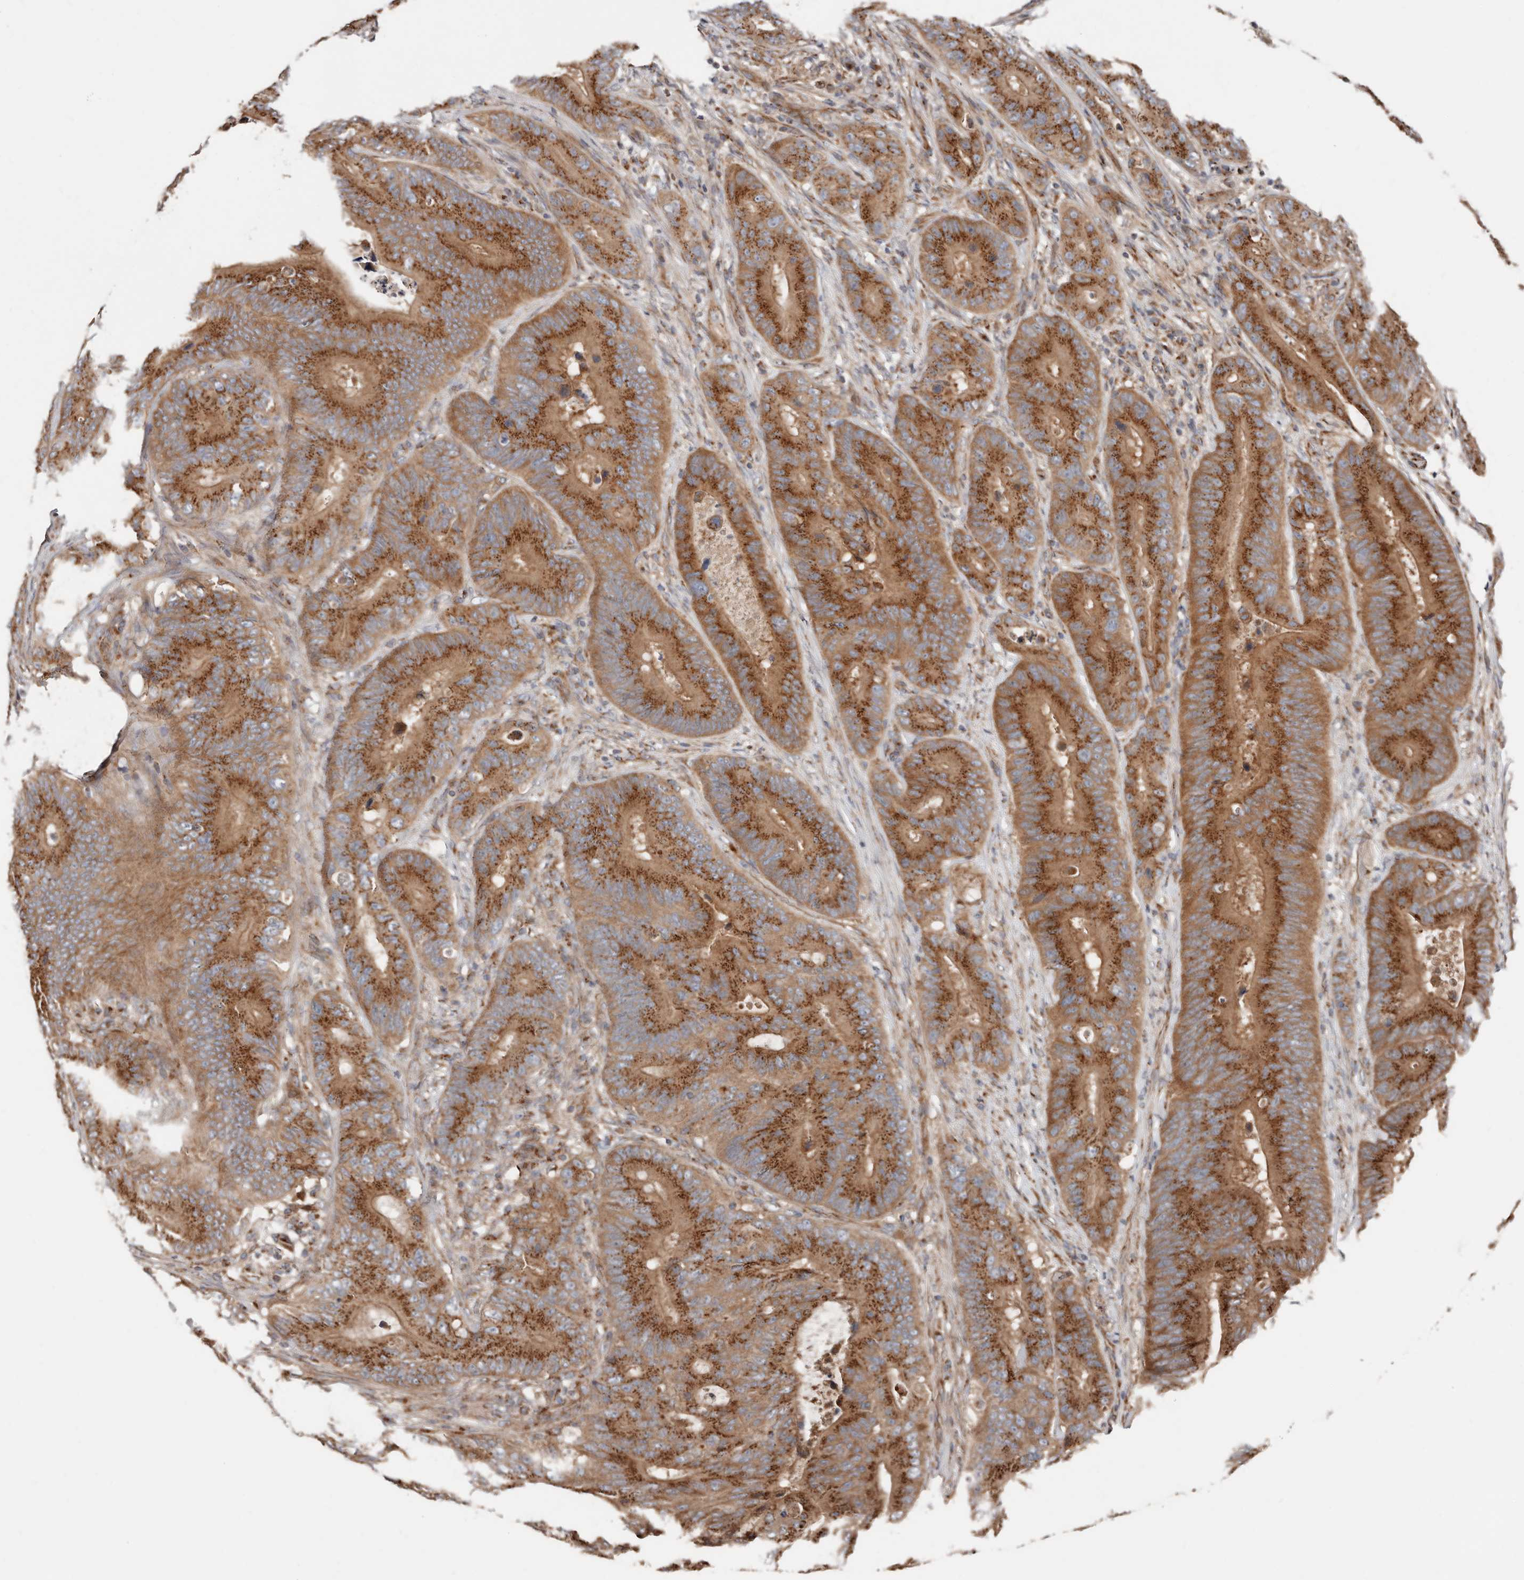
{"staining": {"intensity": "strong", "quantity": ">75%", "location": "cytoplasmic/membranous"}, "tissue": "colorectal cancer", "cell_type": "Tumor cells", "image_type": "cancer", "snomed": [{"axis": "morphology", "description": "Adenocarcinoma, NOS"}, {"axis": "topography", "description": "Colon"}], "caption": "Immunohistochemical staining of human colorectal cancer demonstrates strong cytoplasmic/membranous protein positivity in approximately >75% of tumor cells. (DAB IHC, brown staining for protein, blue staining for nuclei).", "gene": "COG1", "patient": {"sex": "male", "age": 83}}